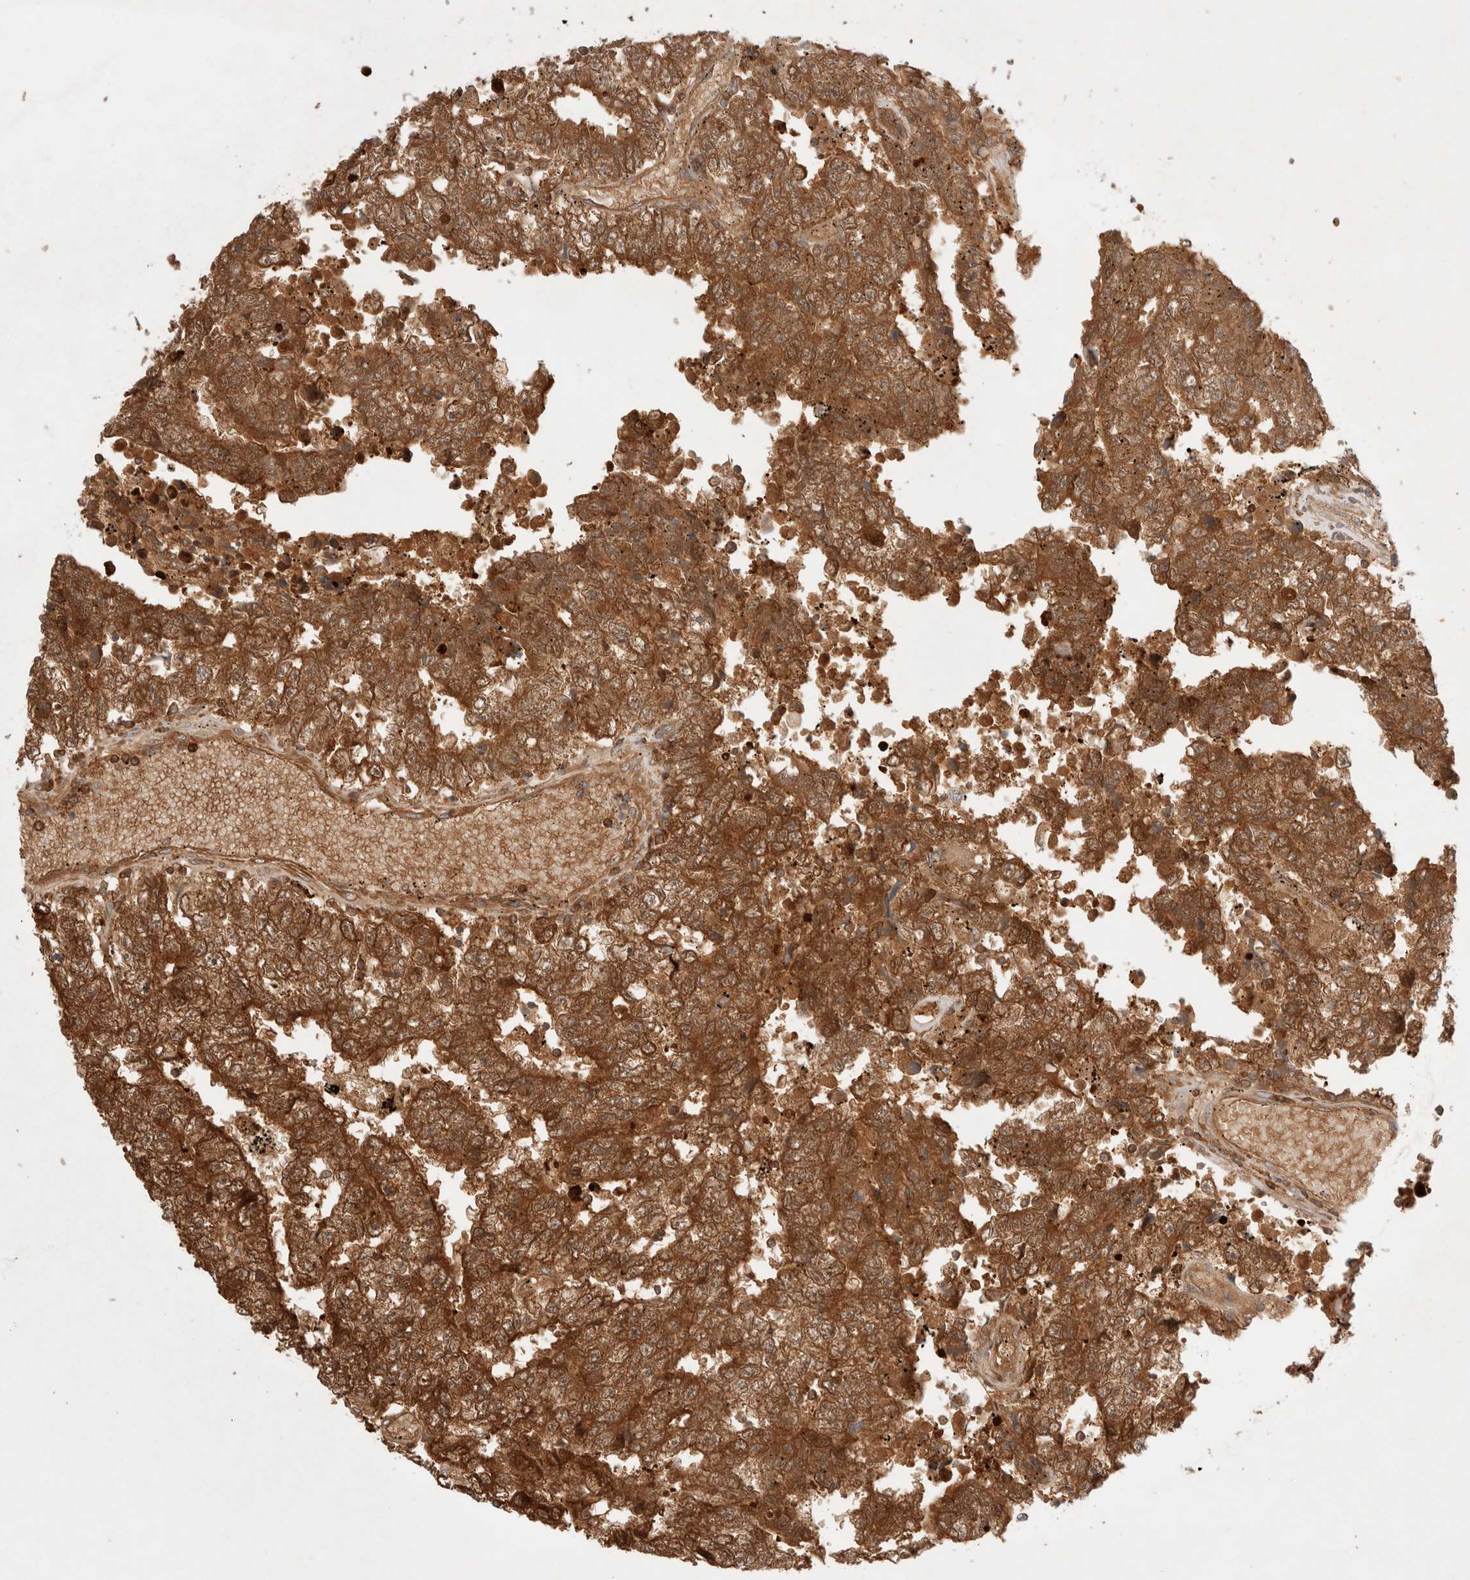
{"staining": {"intensity": "strong", "quantity": ">75%", "location": "cytoplasmic/membranous"}, "tissue": "testis cancer", "cell_type": "Tumor cells", "image_type": "cancer", "snomed": [{"axis": "morphology", "description": "Carcinoma, Embryonal, NOS"}, {"axis": "topography", "description": "Testis"}], "caption": "Strong cytoplasmic/membranous protein staining is present in about >75% of tumor cells in embryonal carcinoma (testis). Immunohistochemistry stains the protein in brown and the nuclei are stained blue.", "gene": "STARD10", "patient": {"sex": "male", "age": 25}}